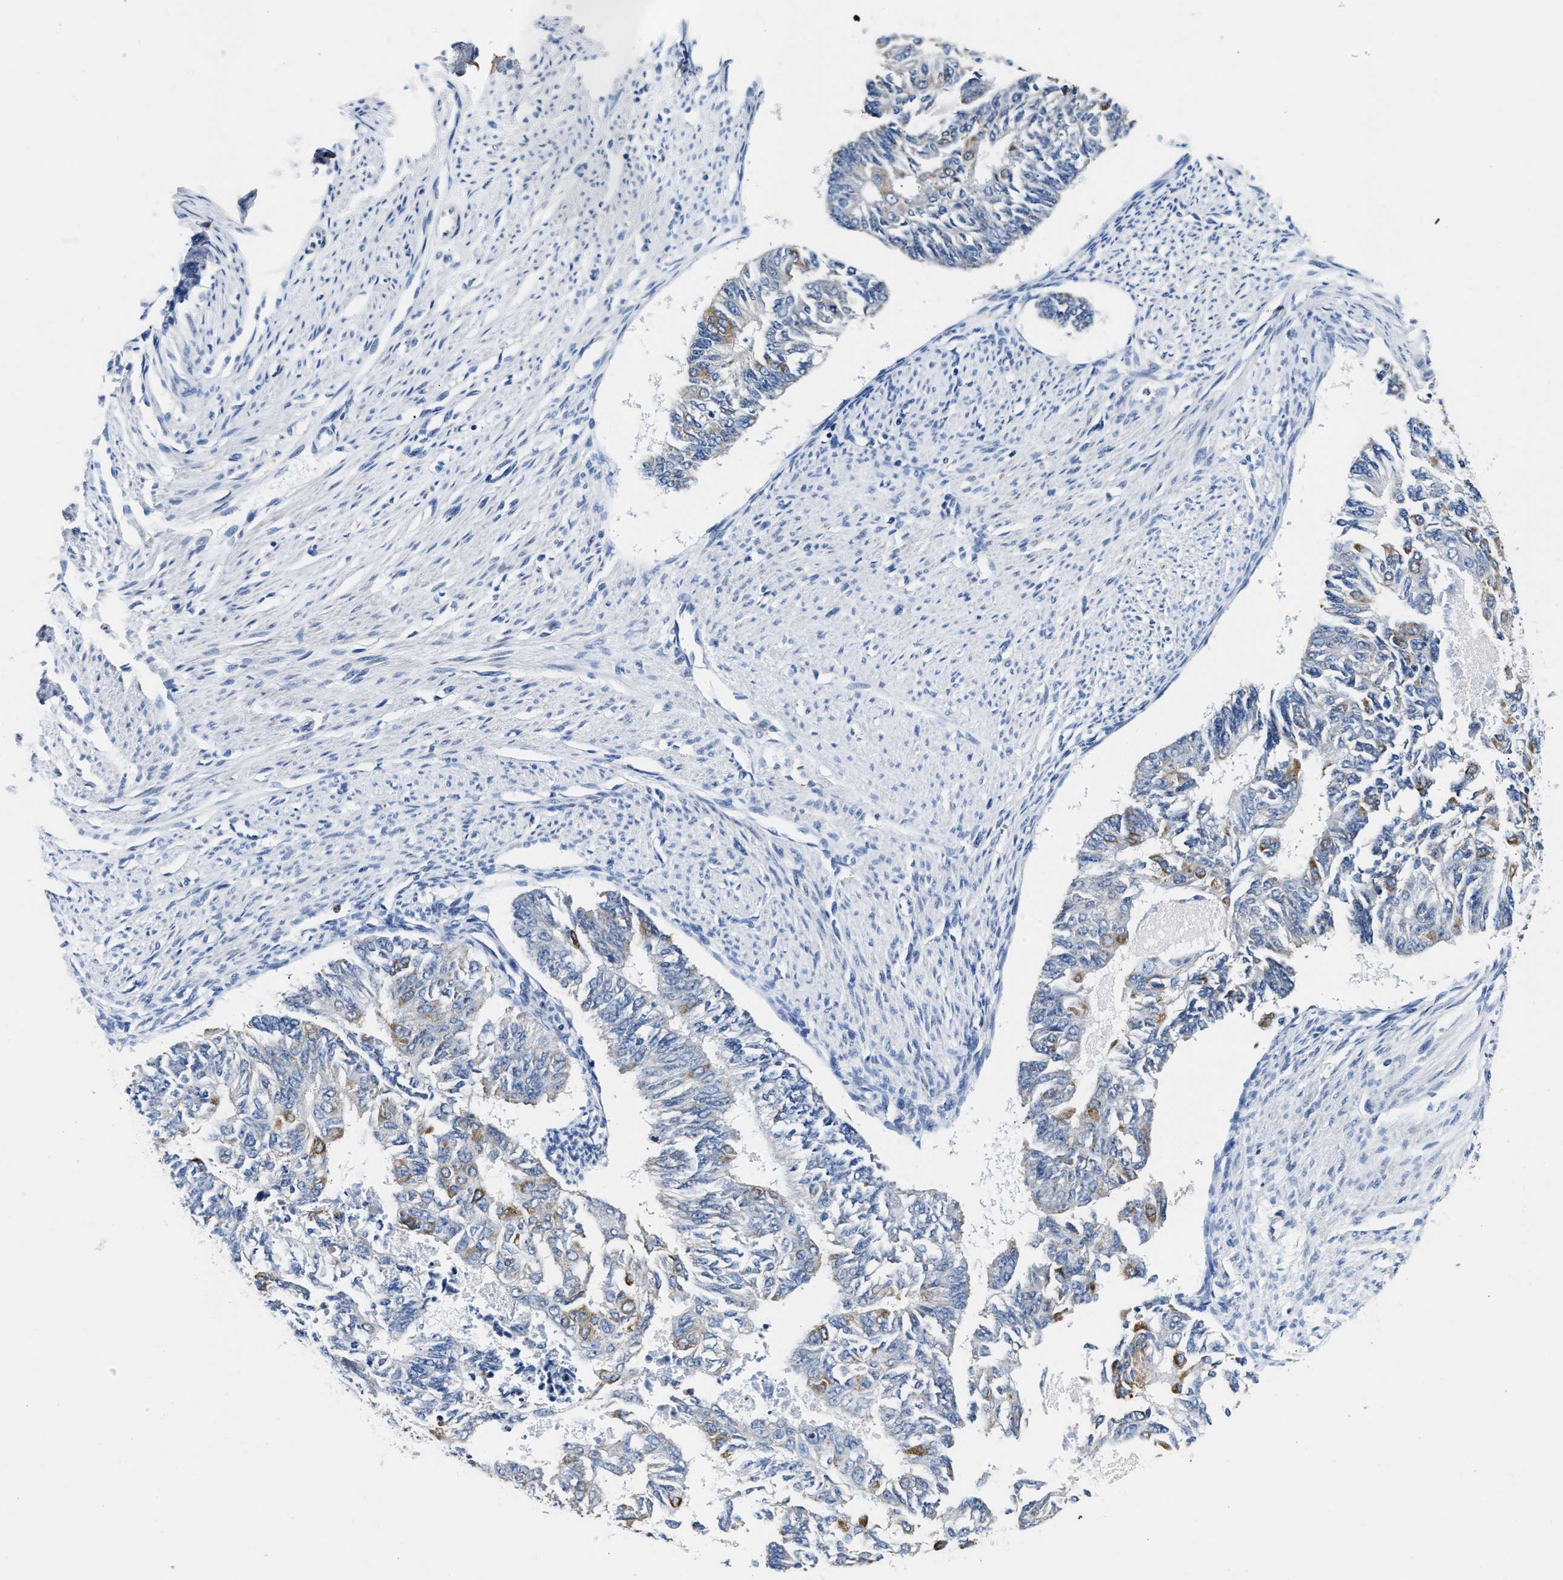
{"staining": {"intensity": "negative", "quantity": "none", "location": "none"}, "tissue": "endometrial cancer", "cell_type": "Tumor cells", "image_type": "cancer", "snomed": [{"axis": "morphology", "description": "Adenocarcinoma, NOS"}, {"axis": "topography", "description": "Endometrium"}], "caption": "Tumor cells show no significant protein expression in adenocarcinoma (endometrial). (Stains: DAB immunohistochemistry (IHC) with hematoxylin counter stain, Microscopy: brightfield microscopy at high magnification).", "gene": "ACADVL", "patient": {"sex": "female", "age": 32}}